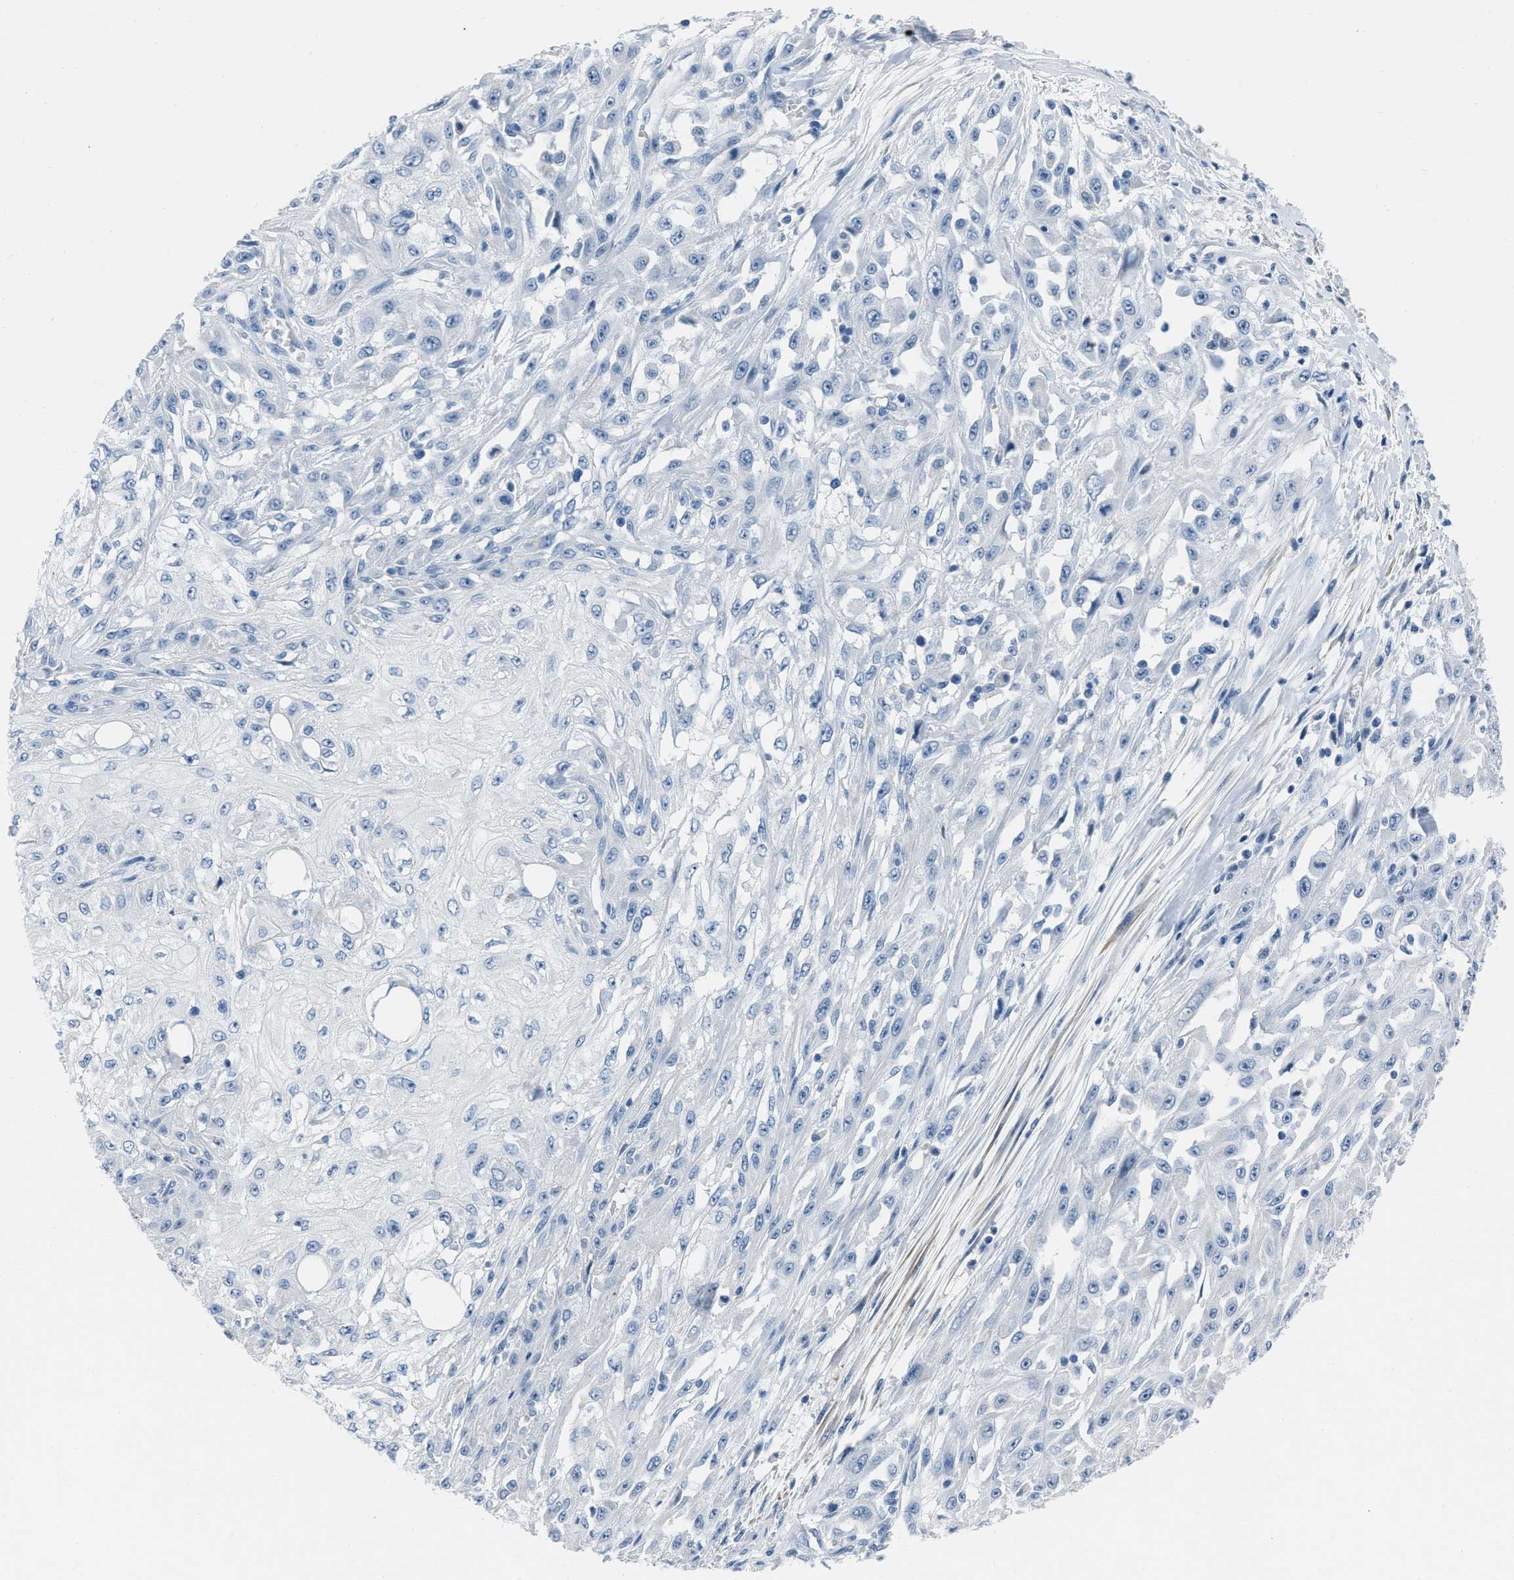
{"staining": {"intensity": "negative", "quantity": "none", "location": "none"}, "tissue": "skin cancer", "cell_type": "Tumor cells", "image_type": "cancer", "snomed": [{"axis": "morphology", "description": "Squamous cell carcinoma, NOS"}, {"axis": "morphology", "description": "Squamous cell carcinoma, metastatic, NOS"}, {"axis": "topography", "description": "Skin"}, {"axis": "topography", "description": "Lymph node"}], "caption": "A high-resolution photomicrograph shows immunohistochemistry staining of skin metastatic squamous cell carcinoma, which exhibits no significant expression in tumor cells.", "gene": "SPATC1L", "patient": {"sex": "male", "age": 75}}